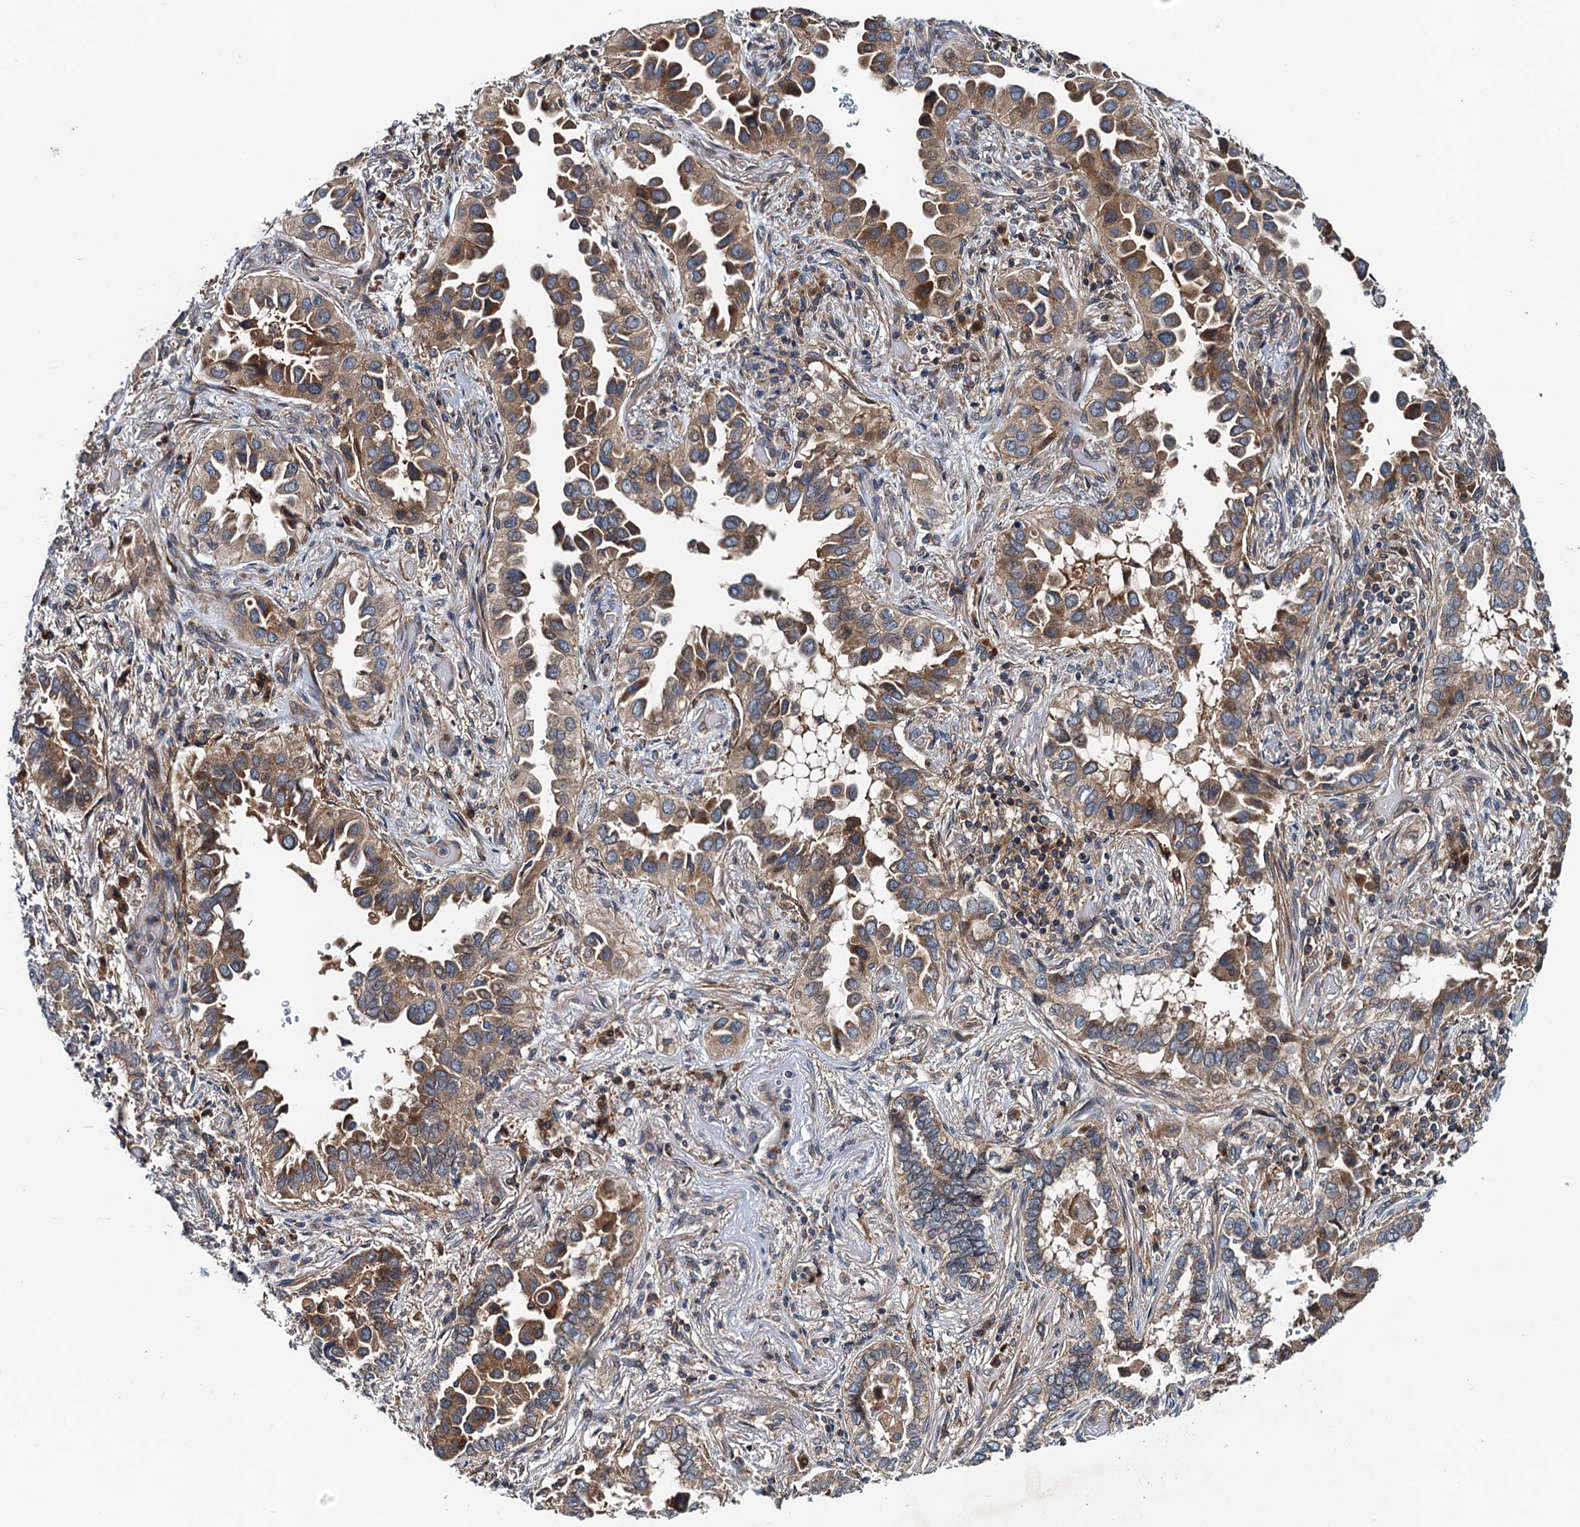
{"staining": {"intensity": "moderate", "quantity": ">75%", "location": "cytoplasmic/membranous"}, "tissue": "lung cancer", "cell_type": "Tumor cells", "image_type": "cancer", "snomed": [{"axis": "morphology", "description": "Adenocarcinoma, NOS"}, {"axis": "topography", "description": "Lung"}], "caption": "Lung adenocarcinoma tissue reveals moderate cytoplasmic/membranous expression in about >75% of tumor cells, visualized by immunohistochemistry.", "gene": "EFL1", "patient": {"sex": "female", "age": 76}}